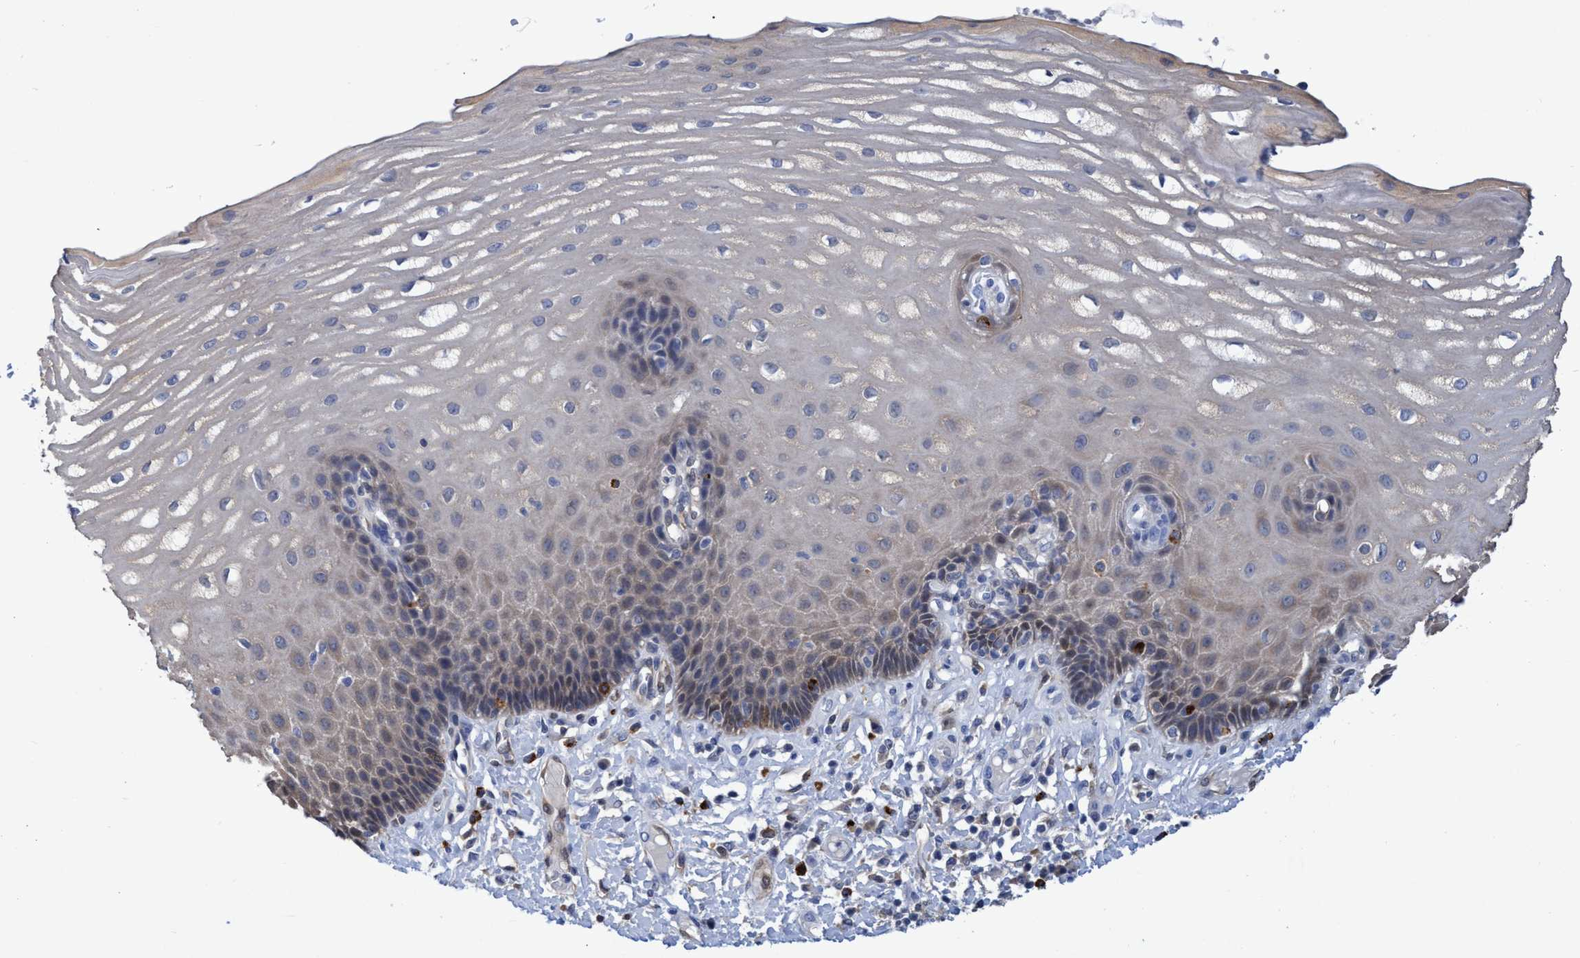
{"staining": {"intensity": "weak", "quantity": "<25%", "location": "cytoplasmic/membranous"}, "tissue": "esophagus", "cell_type": "Squamous epithelial cells", "image_type": "normal", "snomed": [{"axis": "morphology", "description": "Normal tissue, NOS"}, {"axis": "topography", "description": "Esophagus"}], "caption": "Esophagus stained for a protein using immunohistochemistry demonstrates no expression squamous epithelial cells.", "gene": "PNPO", "patient": {"sex": "male", "age": 54}}